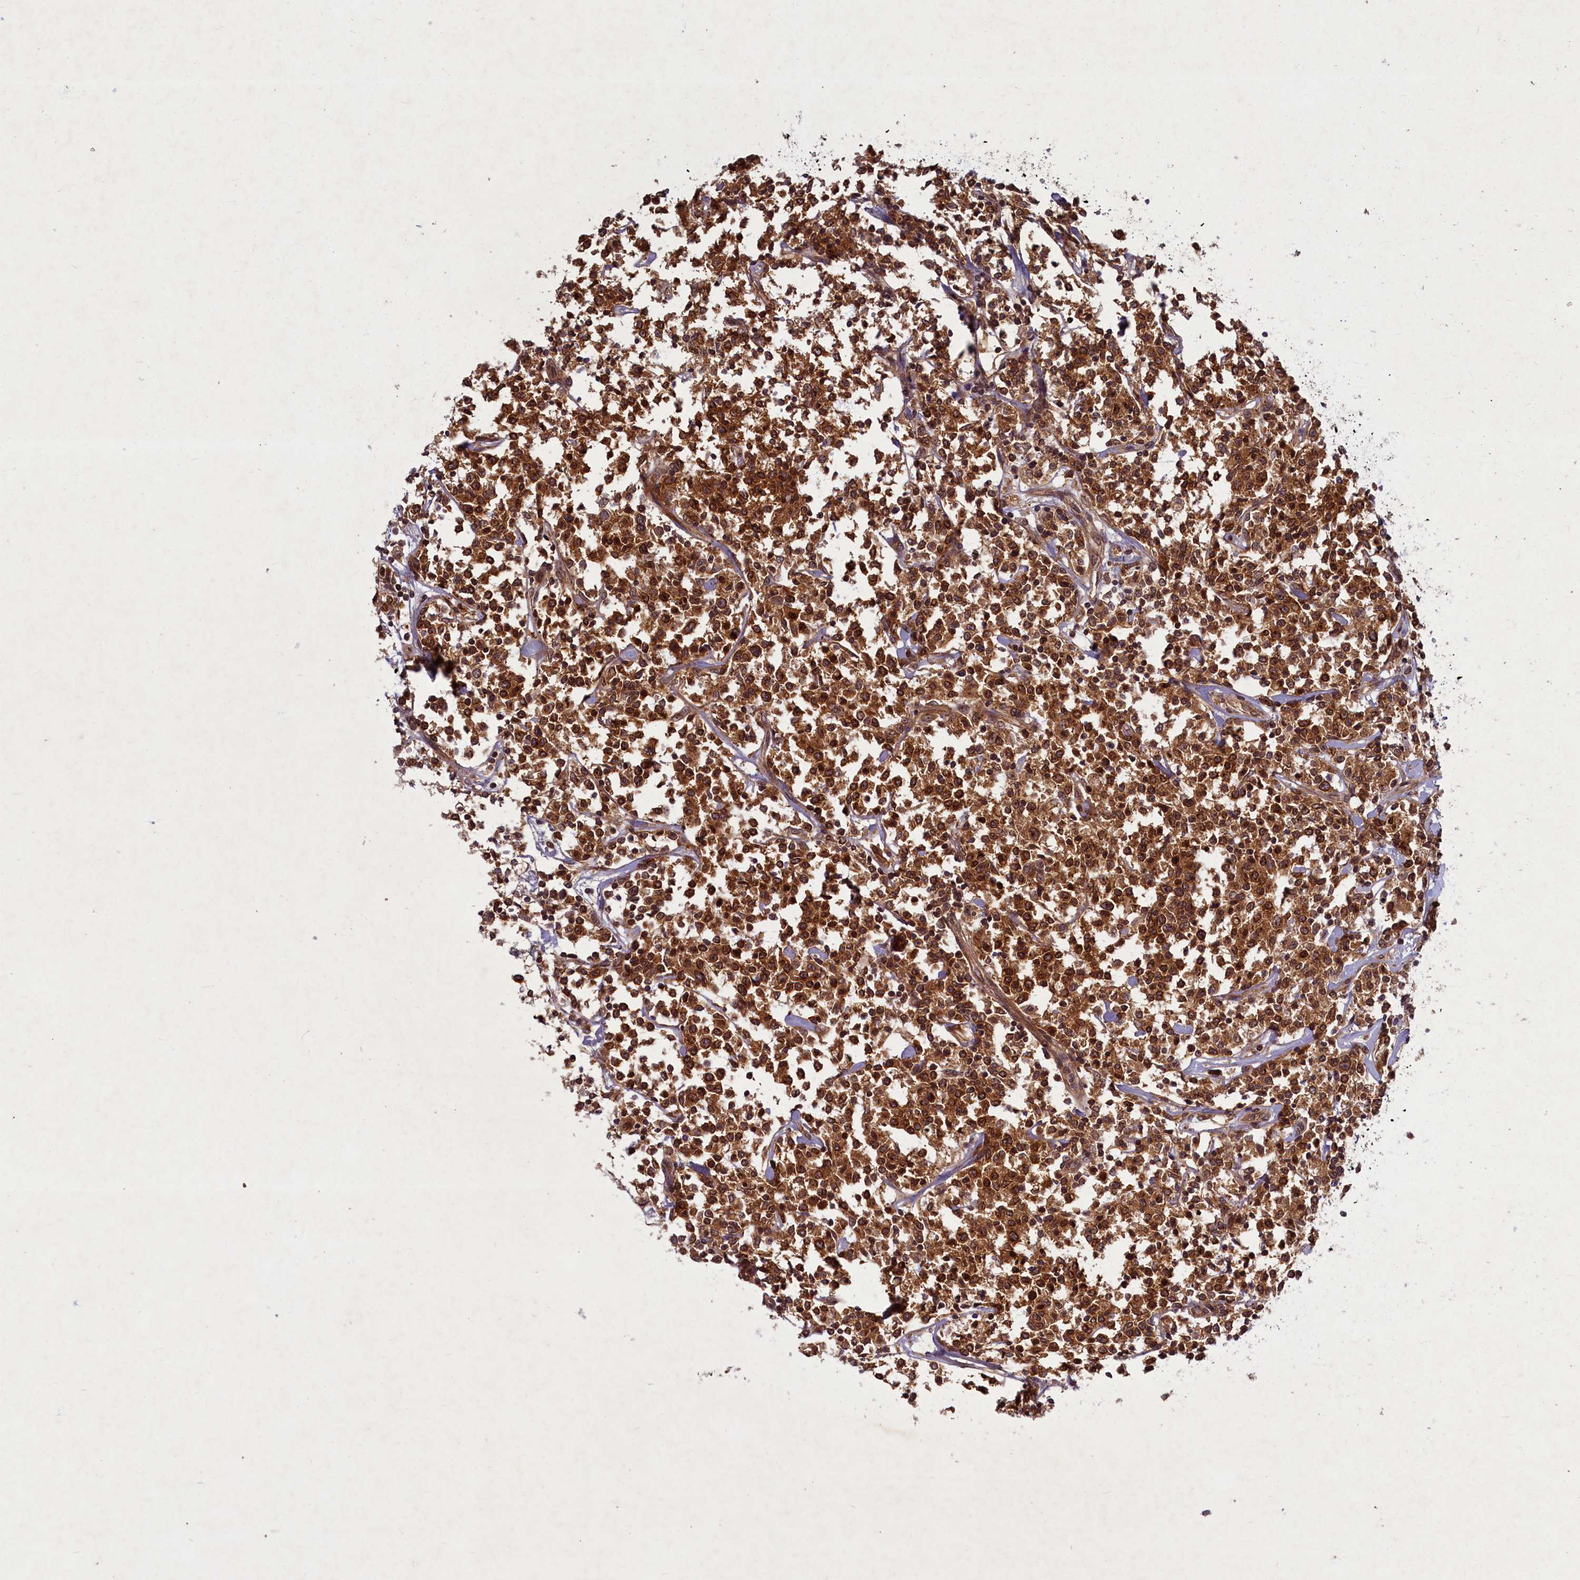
{"staining": {"intensity": "strong", "quantity": ">75%", "location": "cytoplasmic/membranous"}, "tissue": "lymphoma", "cell_type": "Tumor cells", "image_type": "cancer", "snomed": [{"axis": "morphology", "description": "Malignant lymphoma, non-Hodgkin's type, Low grade"}, {"axis": "topography", "description": "Small intestine"}], "caption": "DAB (3,3'-diaminobenzidine) immunohistochemical staining of low-grade malignant lymphoma, non-Hodgkin's type exhibits strong cytoplasmic/membranous protein staining in about >75% of tumor cells.", "gene": "BICD1", "patient": {"sex": "female", "age": 59}}